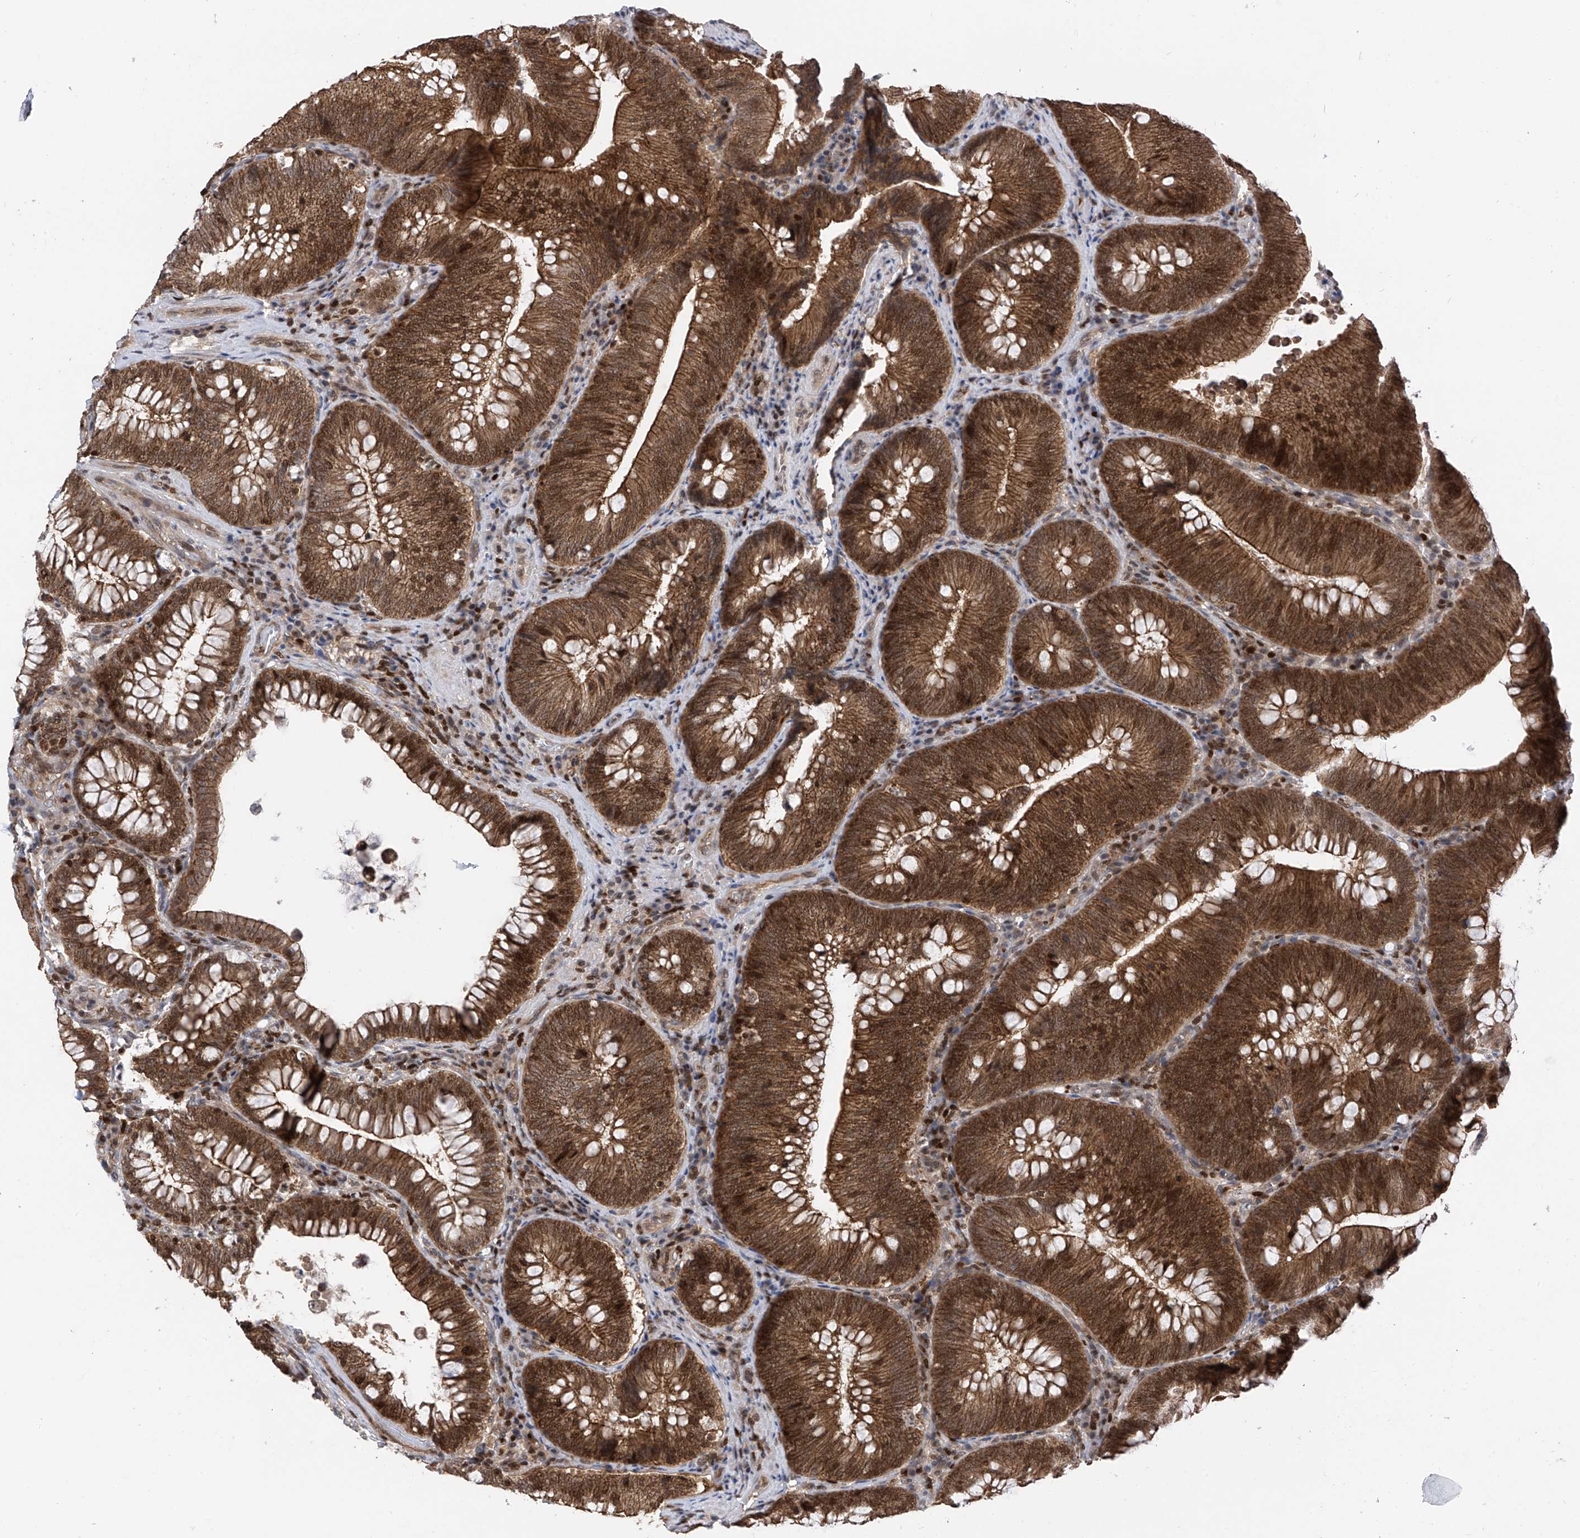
{"staining": {"intensity": "strong", "quantity": ">75%", "location": "cytoplasmic/membranous,nuclear"}, "tissue": "colorectal cancer", "cell_type": "Tumor cells", "image_type": "cancer", "snomed": [{"axis": "morphology", "description": "Normal tissue, NOS"}, {"axis": "topography", "description": "Colon"}], "caption": "A histopathology image showing strong cytoplasmic/membranous and nuclear staining in approximately >75% of tumor cells in colorectal cancer, as visualized by brown immunohistochemical staining.", "gene": "DNAJC9", "patient": {"sex": "female", "age": 82}}